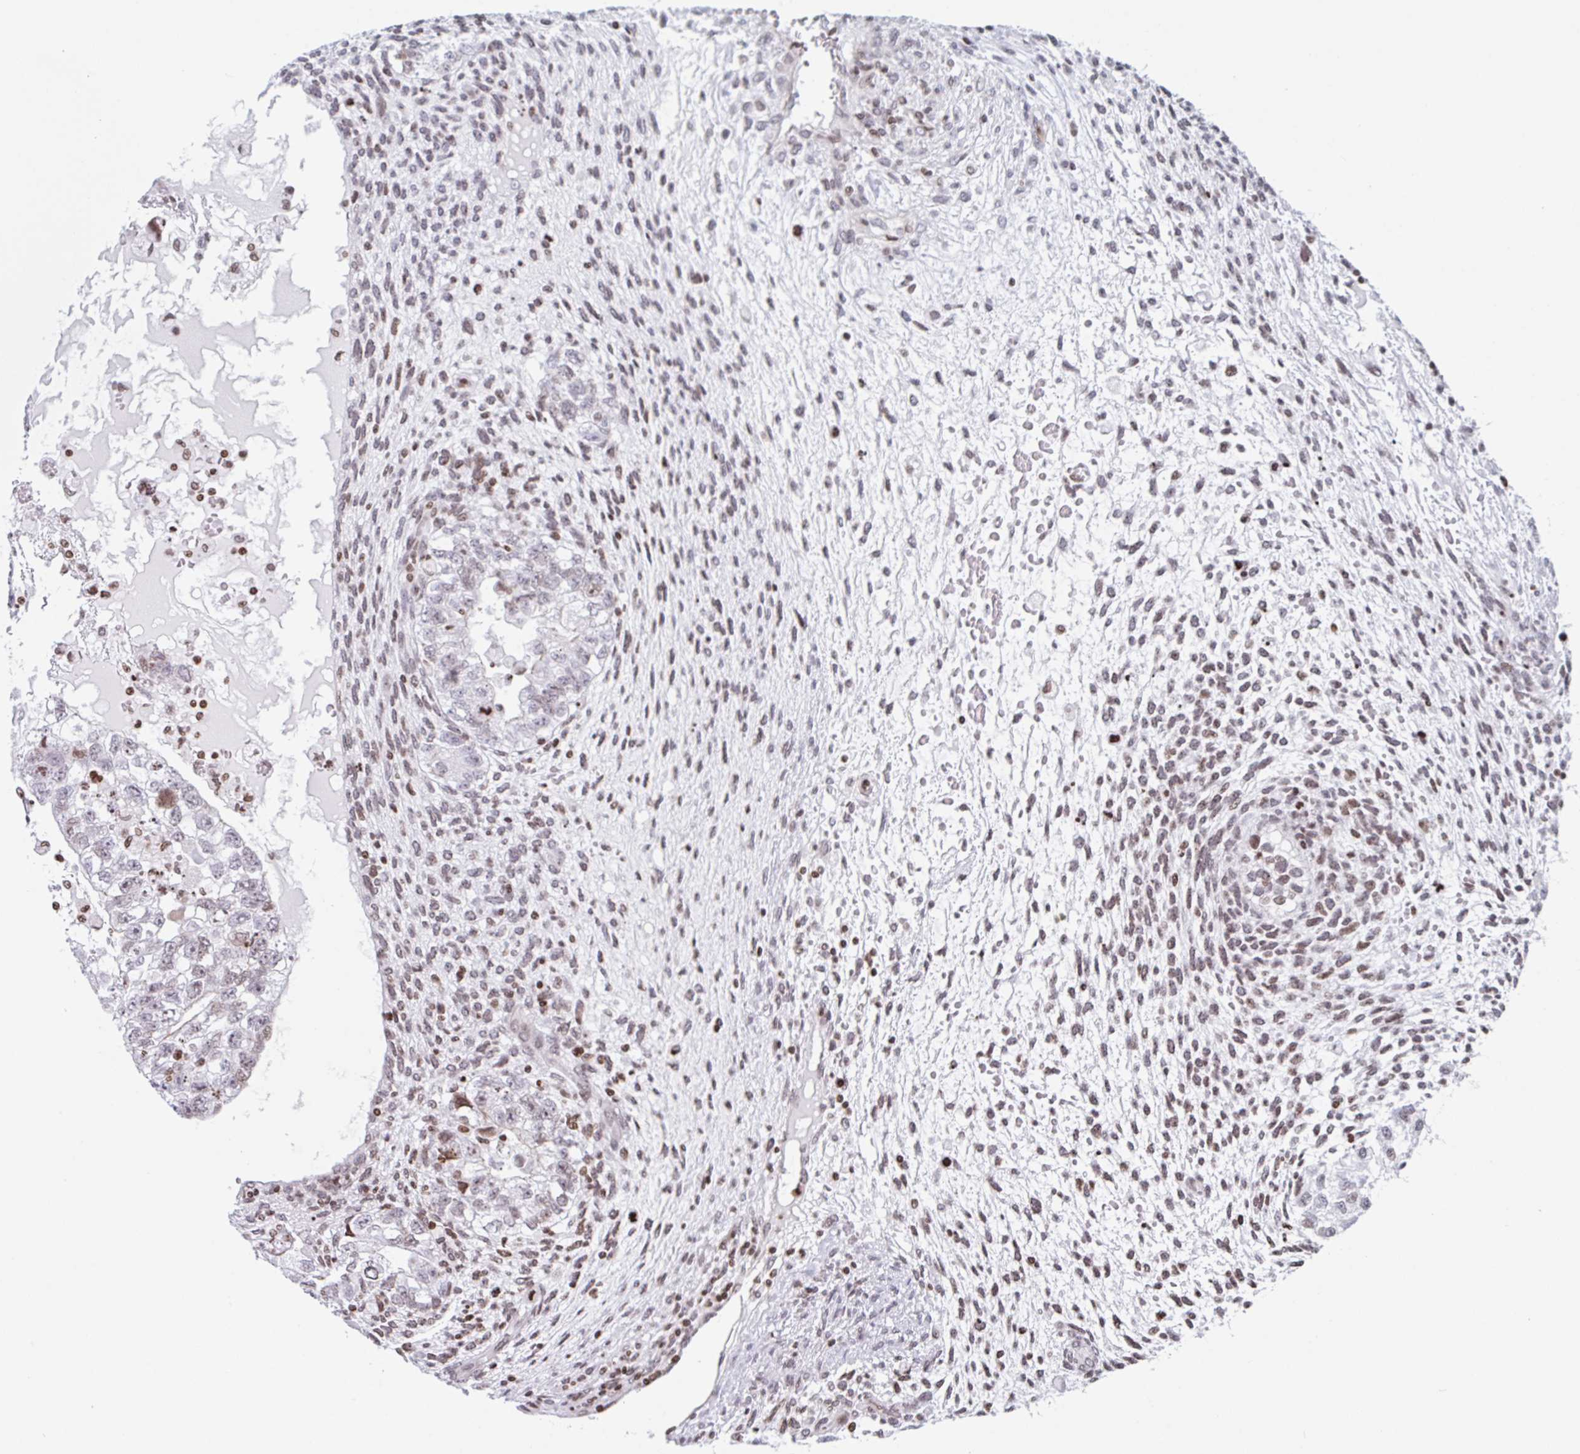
{"staining": {"intensity": "weak", "quantity": "25%-75%", "location": "nuclear"}, "tissue": "testis cancer", "cell_type": "Tumor cells", "image_type": "cancer", "snomed": [{"axis": "morphology", "description": "Normal tissue, NOS"}, {"axis": "morphology", "description": "Carcinoma, Embryonal, NOS"}, {"axis": "topography", "description": "Testis"}], "caption": "A brown stain shows weak nuclear staining of a protein in human testis cancer (embryonal carcinoma) tumor cells.", "gene": "NOL6", "patient": {"sex": "male", "age": 36}}